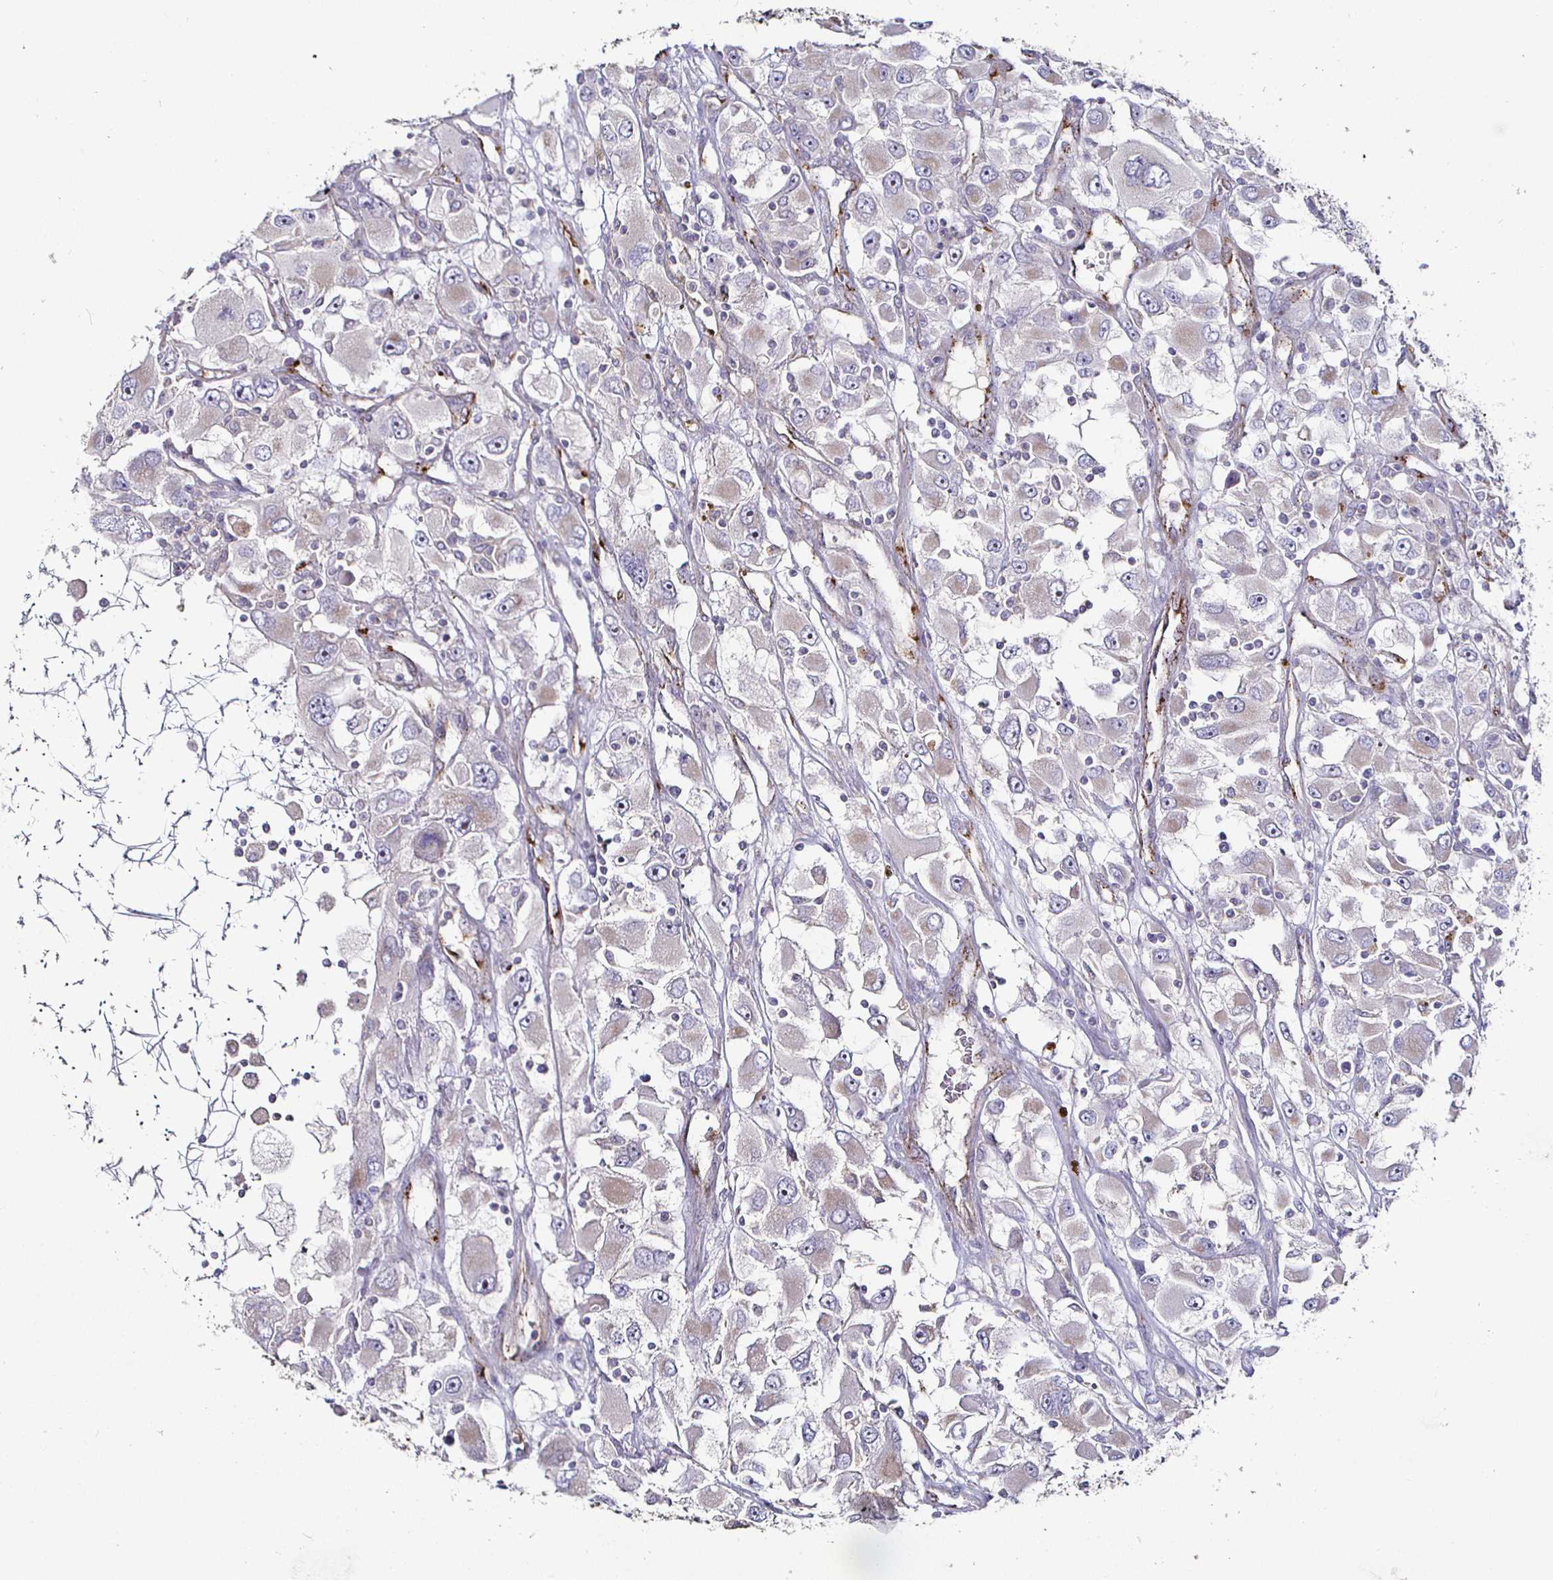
{"staining": {"intensity": "negative", "quantity": "none", "location": "none"}, "tissue": "renal cancer", "cell_type": "Tumor cells", "image_type": "cancer", "snomed": [{"axis": "morphology", "description": "Adenocarcinoma, NOS"}, {"axis": "topography", "description": "Kidney"}], "caption": "High magnification brightfield microscopy of adenocarcinoma (renal) stained with DAB (brown) and counterstained with hematoxylin (blue): tumor cells show no significant staining. (DAB IHC visualized using brightfield microscopy, high magnification).", "gene": "NRSN1", "patient": {"sex": "female", "age": 52}}